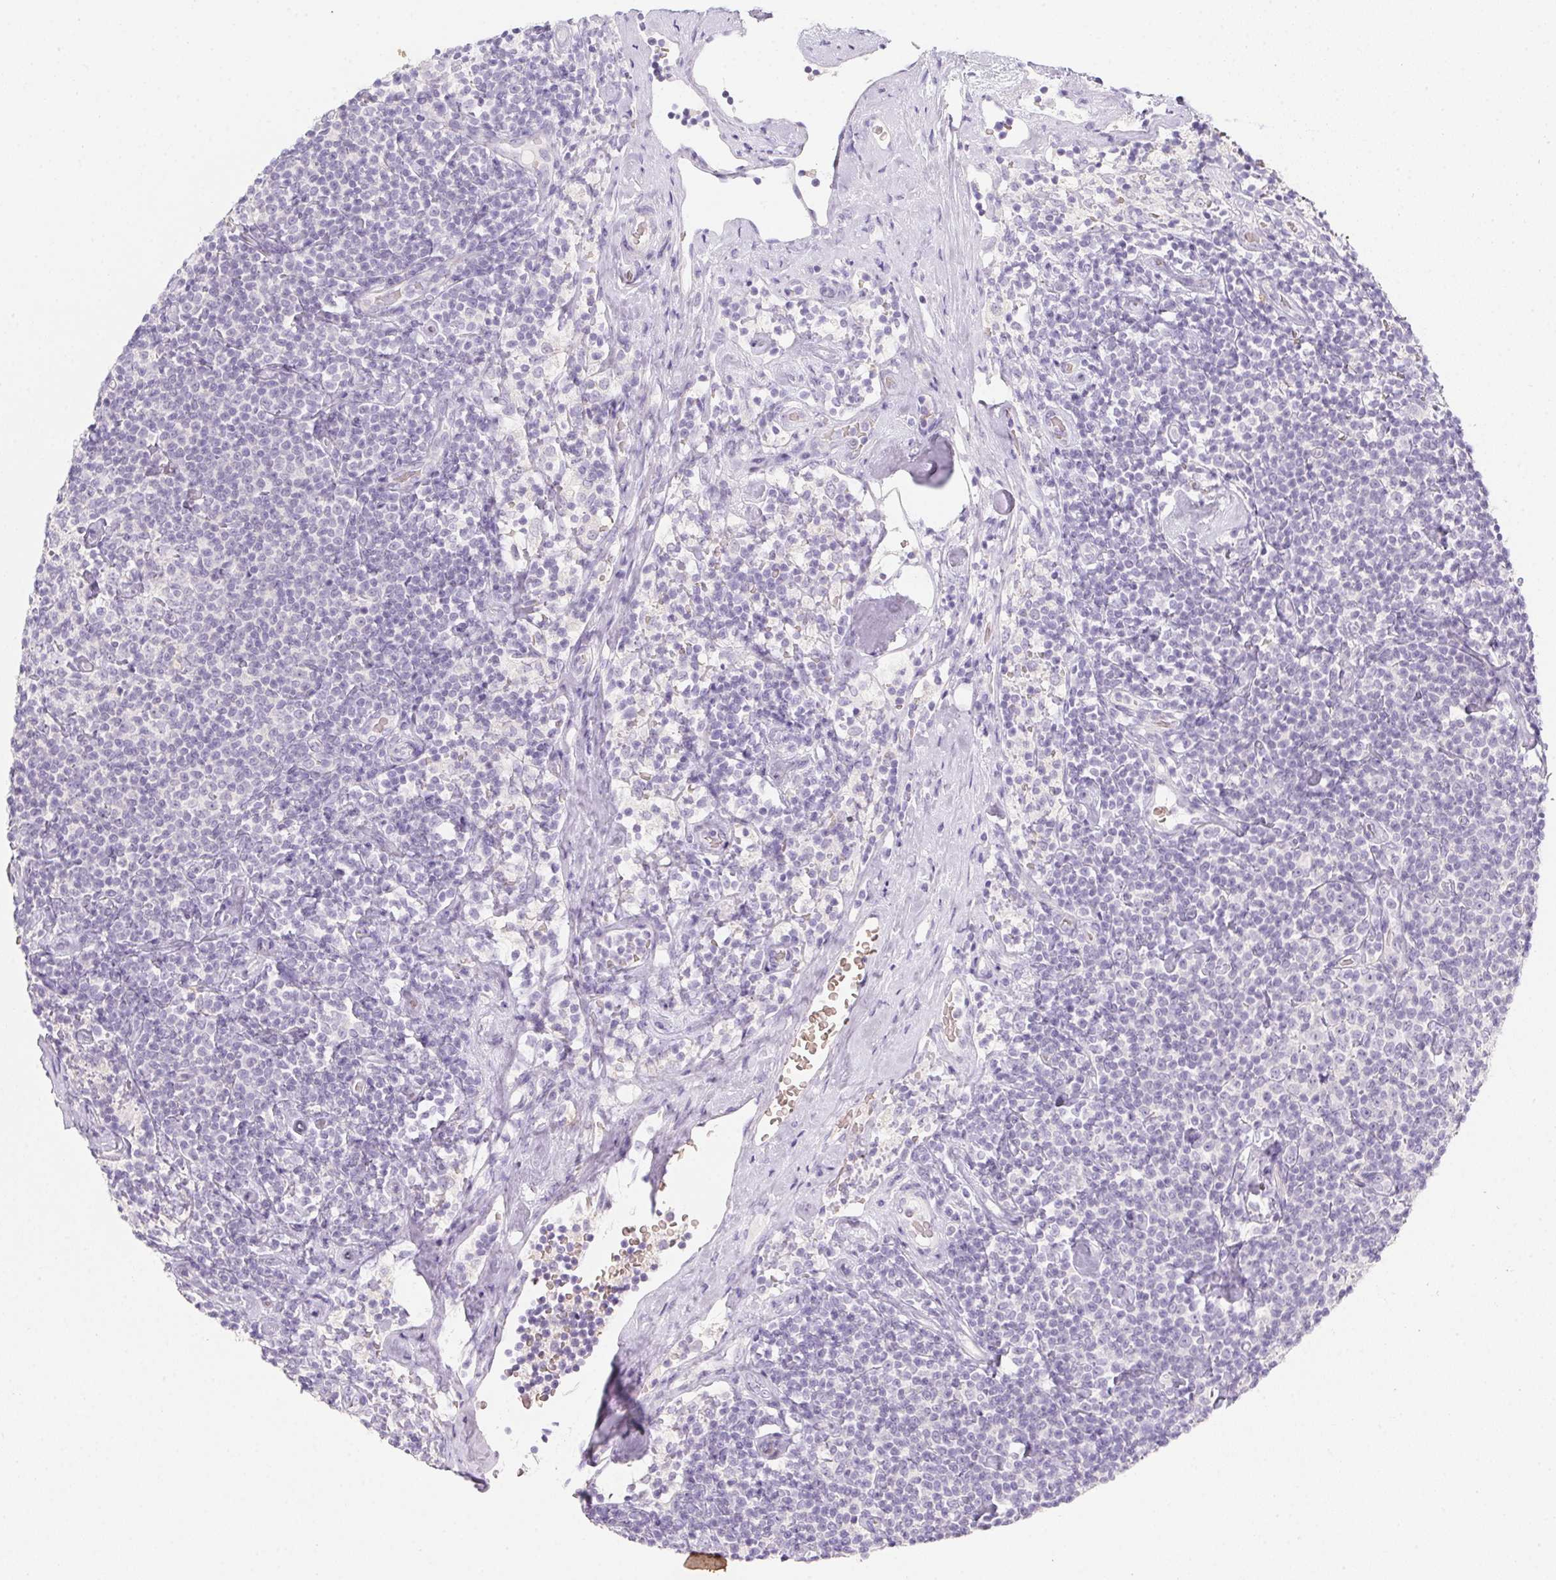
{"staining": {"intensity": "negative", "quantity": "none", "location": "none"}, "tissue": "lymphoma", "cell_type": "Tumor cells", "image_type": "cancer", "snomed": [{"axis": "morphology", "description": "Malignant lymphoma, non-Hodgkin's type, Low grade"}, {"axis": "topography", "description": "Lymph node"}], "caption": "High power microscopy histopathology image of an immunohistochemistry (IHC) micrograph of lymphoma, revealing no significant expression in tumor cells. (Brightfield microscopy of DAB (3,3'-diaminobenzidine) IHC at high magnification).", "gene": "DCD", "patient": {"sex": "male", "age": 81}}